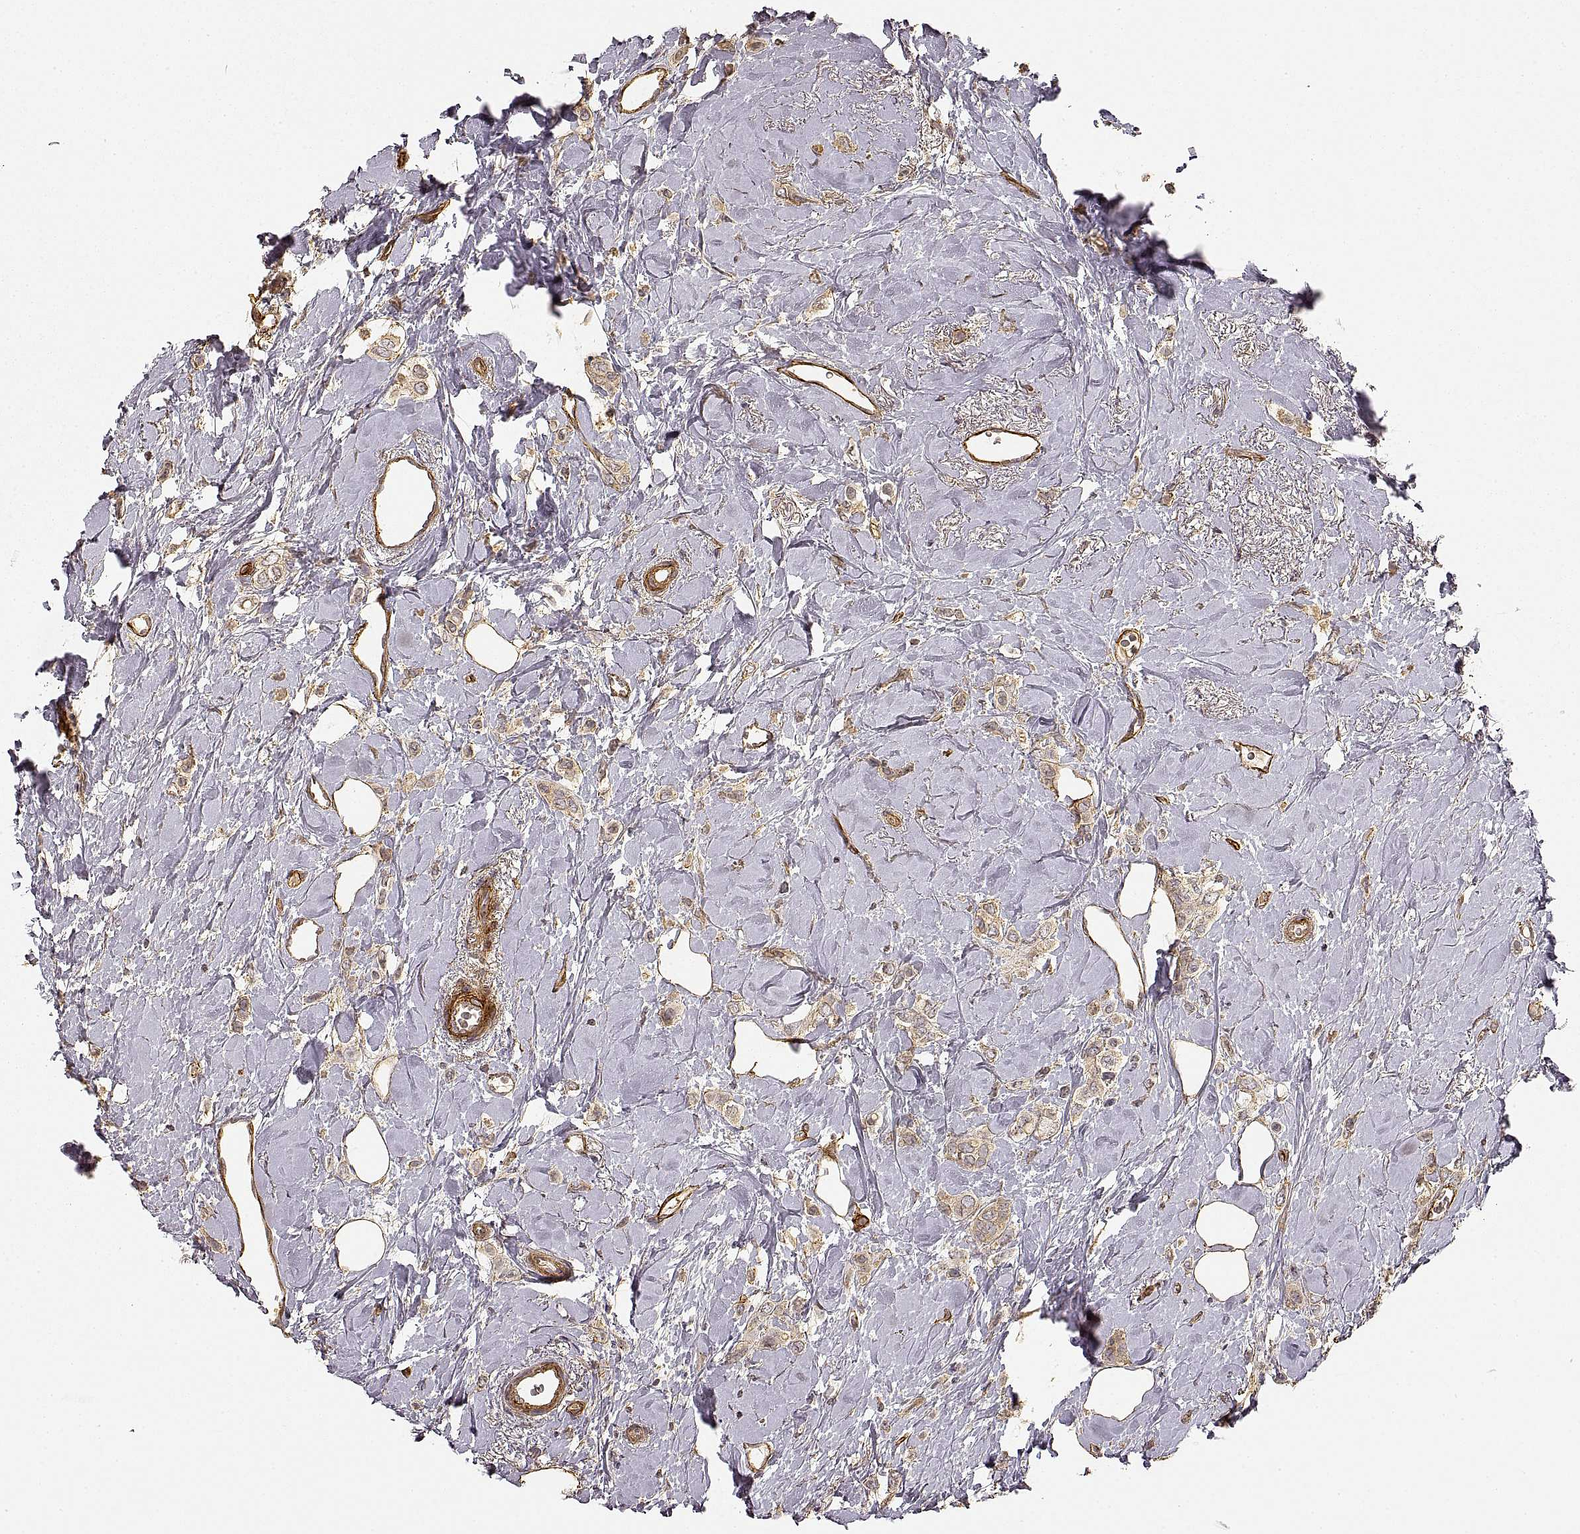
{"staining": {"intensity": "weak", "quantity": ">75%", "location": "cytoplasmic/membranous"}, "tissue": "breast cancer", "cell_type": "Tumor cells", "image_type": "cancer", "snomed": [{"axis": "morphology", "description": "Lobular carcinoma"}, {"axis": "topography", "description": "Breast"}], "caption": "Weak cytoplasmic/membranous positivity for a protein is seen in about >75% of tumor cells of breast cancer using immunohistochemistry.", "gene": "LAMA4", "patient": {"sex": "female", "age": 66}}